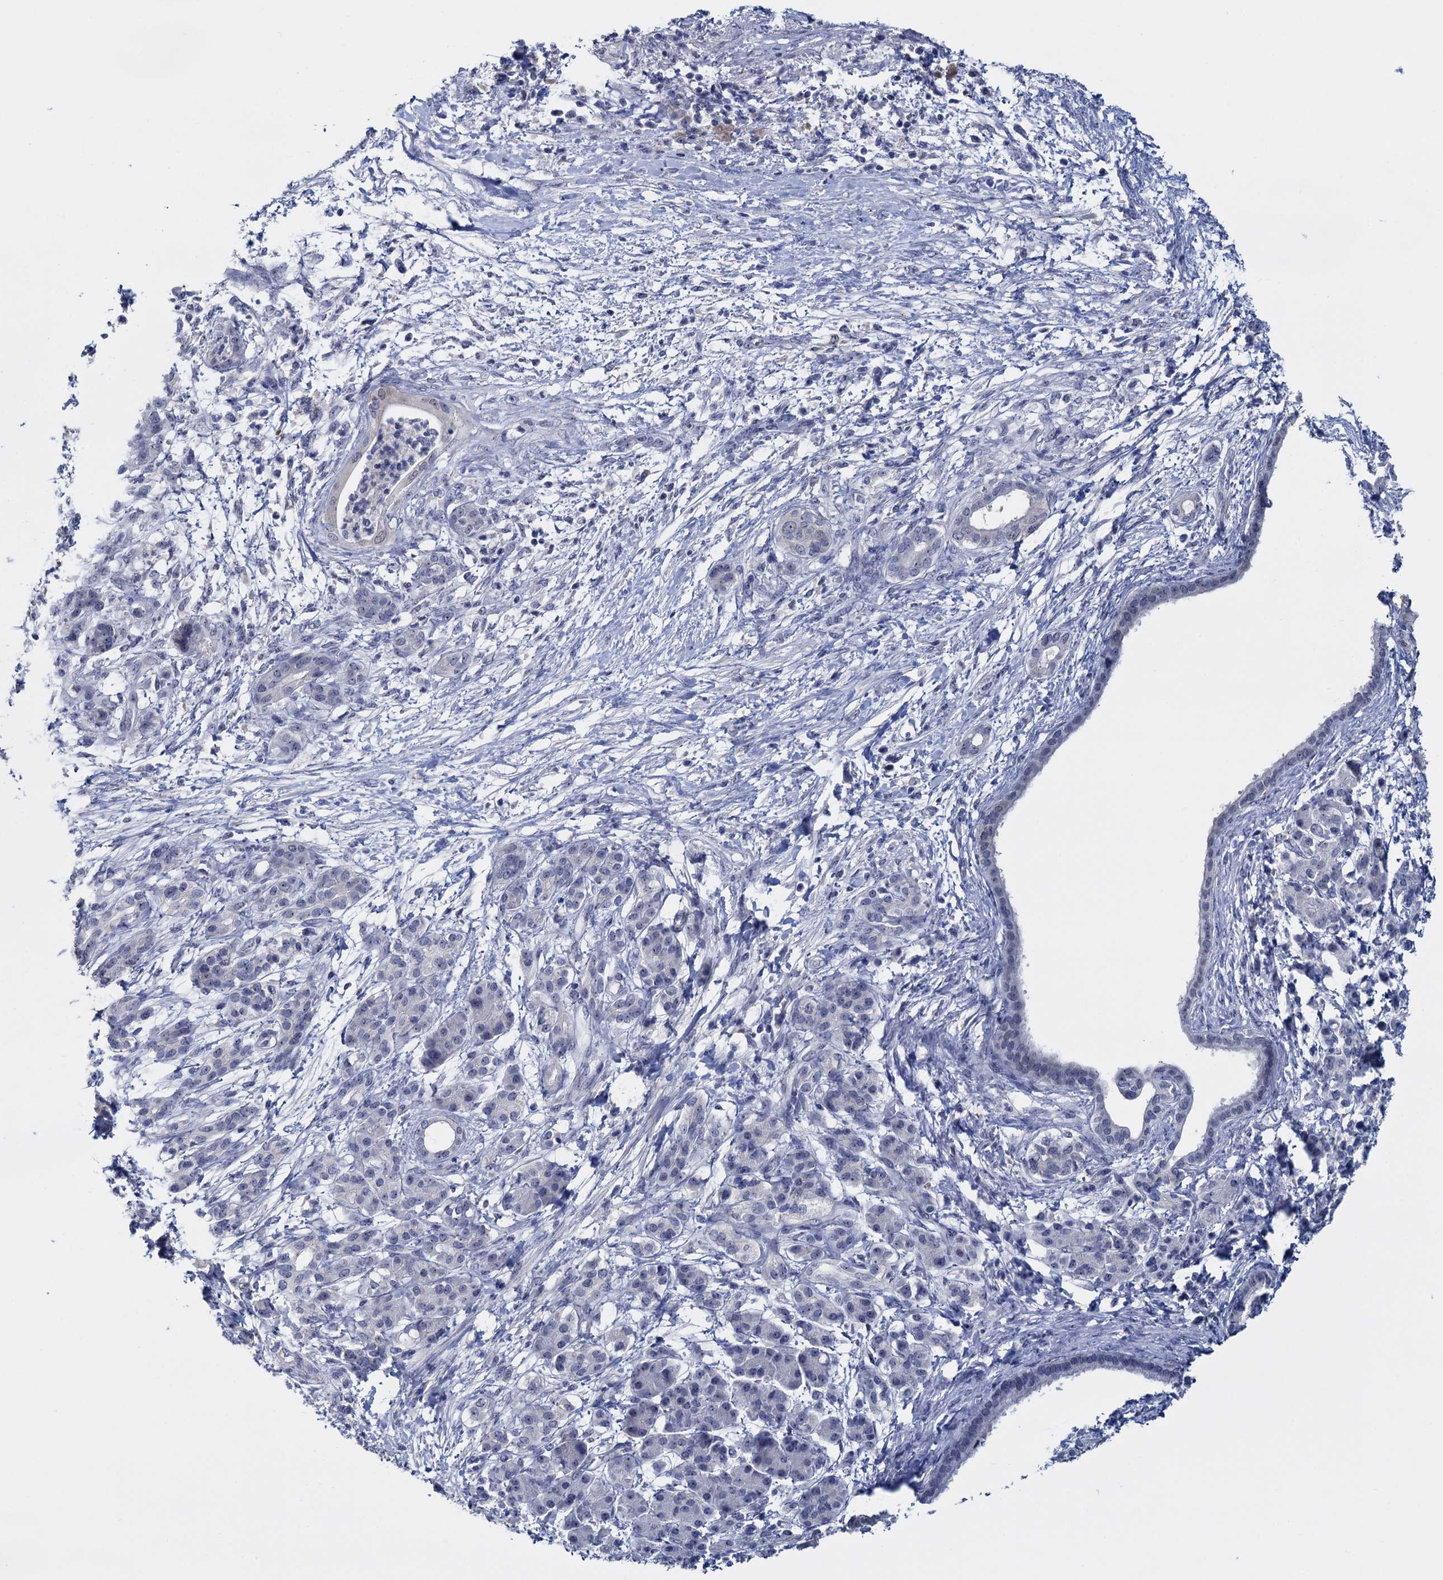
{"staining": {"intensity": "negative", "quantity": "none", "location": "none"}, "tissue": "pancreatic cancer", "cell_type": "Tumor cells", "image_type": "cancer", "snomed": [{"axis": "morphology", "description": "Adenocarcinoma, NOS"}, {"axis": "topography", "description": "Pancreas"}], "caption": "High magnification brightfield microscopy of pancreatic adenocarcinoma stained with DAB (brown) and counterstained with hematoxylin (blue): tumor cells show no significant positivity.", "gene": "SFN", "patient": {"sex": "female", "age": 55}}